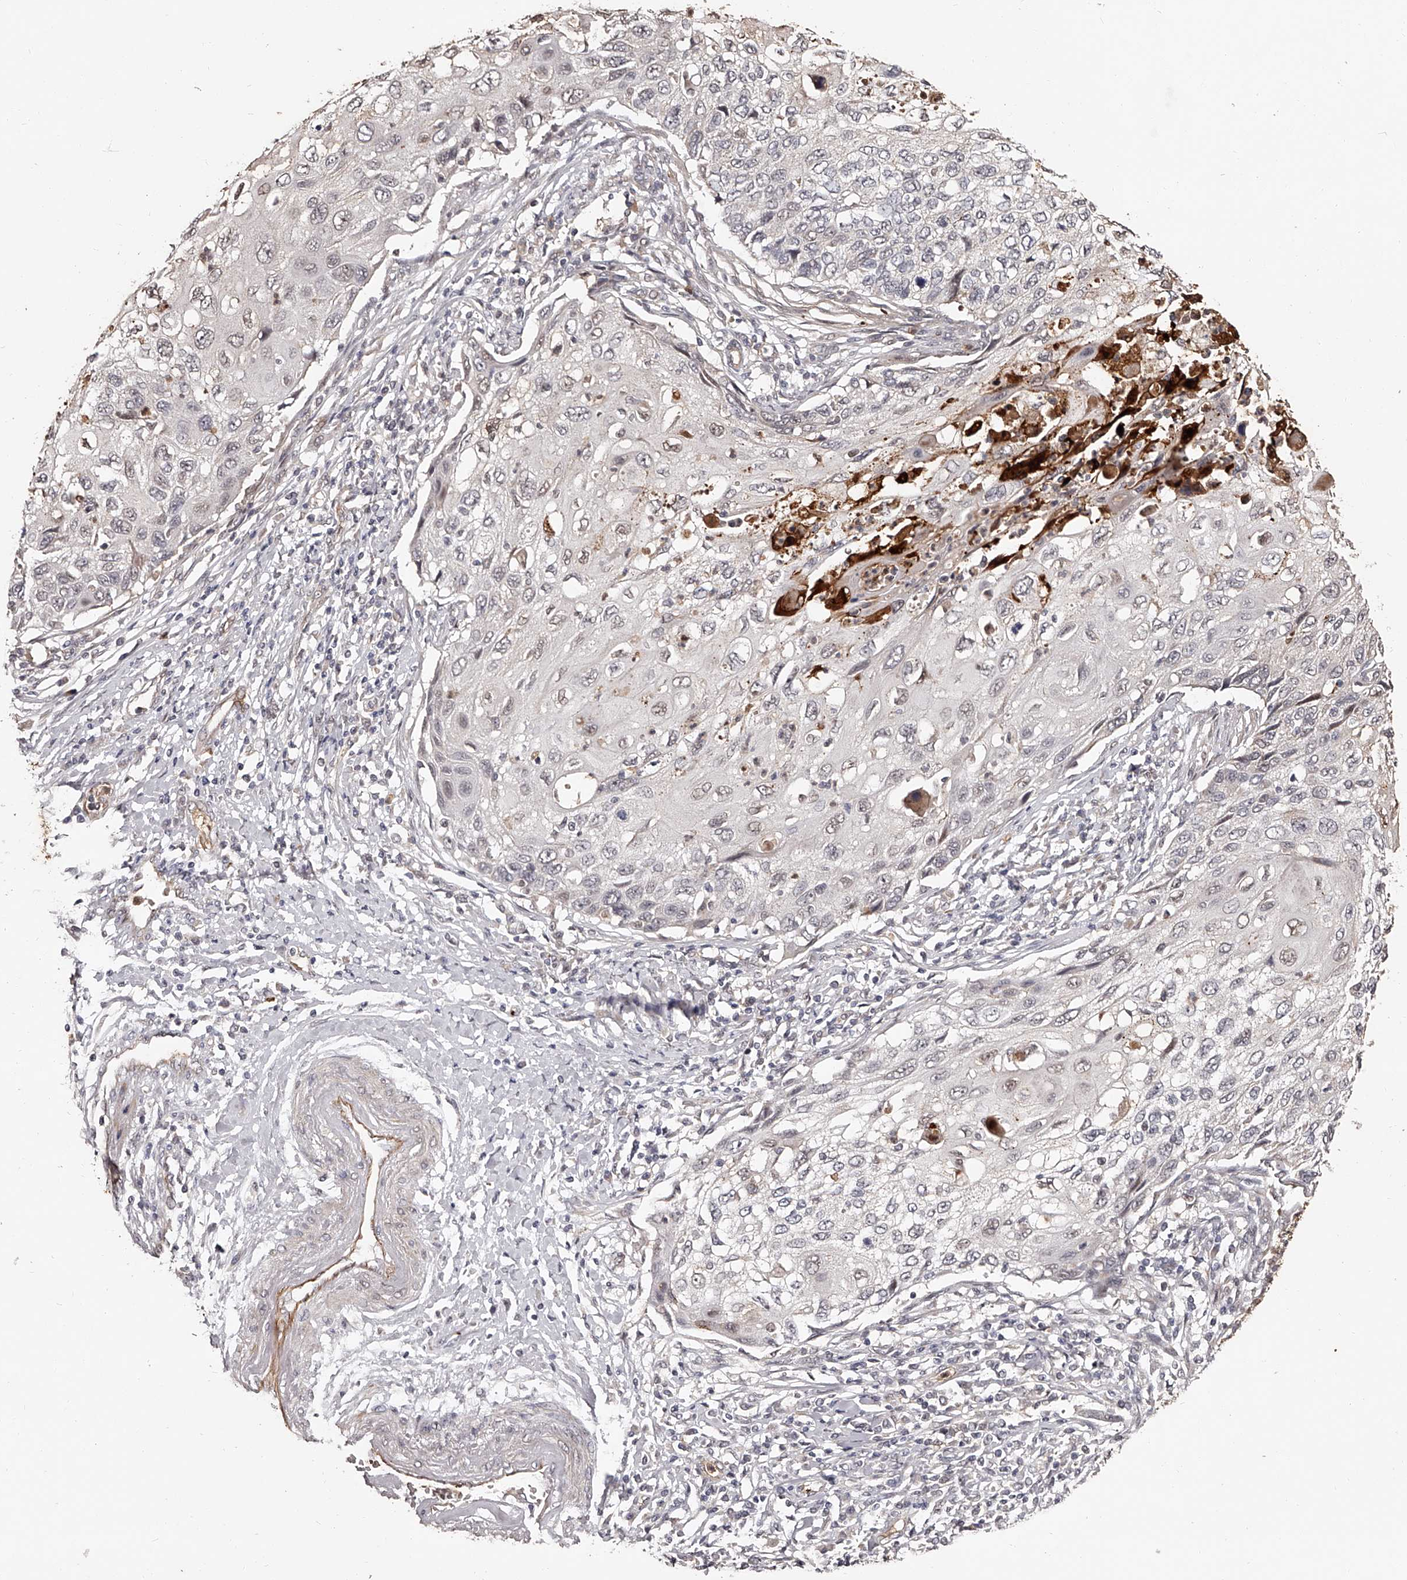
{"staining": {"intensity": "negative", "quantity": "none", "location": "none"}, "tissue": "cervical cancer", "cell_type": "Tumor cells", "image_type": "cancer", "snomed": [{"axis": "morphology", "description": "Squamous cell carcinoma, NOS"}, {"axis": "topography", "description": "Cervix"}], "caption": "Immunohistochemistry image of neoplastic tissue: human cervical squamous cell carcinoma stained with DAB reveals no significant protein expression in tumor cells.", "gene": "URGCP", "patient": {"sex": "female", "age": 70}}